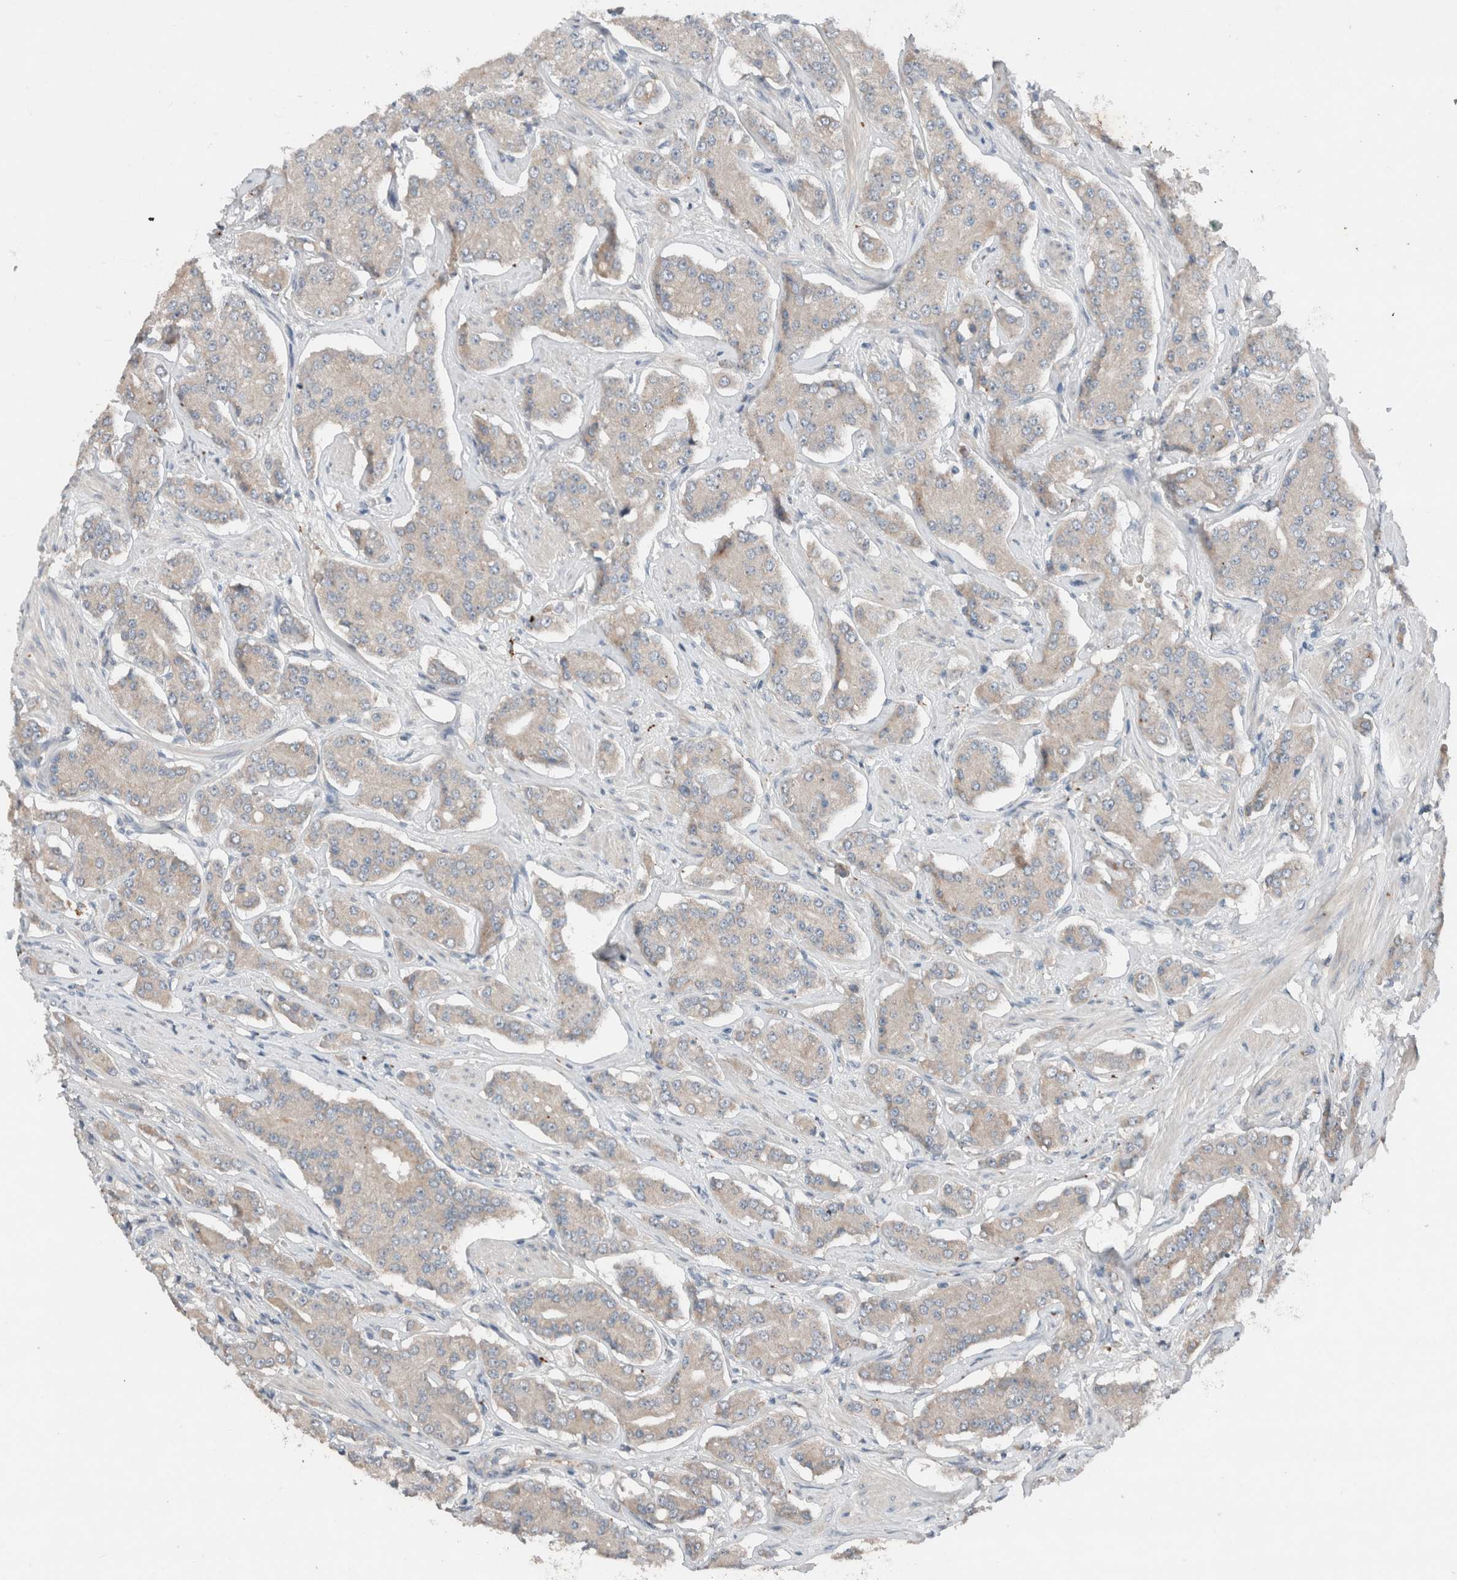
{"staining": {"intensity": "negative", "quantity": "none", "location": "none"}, "tissue": "prostate cancer", "cell_type": "Tumor cells", "image_type": "cancer", "snomed": [{"axis": "morphology", "description": "Adenocarcinoma, High grade"}, {"axis": "topography", "description": "Prostate"}], "caption": "Tumor cells are negative for protein expression in human prostate high-grade adenocarcinoma. The staining was performed using DAB to visualize the protein expression in brown, while the nuclei were stained in blue with hematoxylin (Magnification: 20x).", "gene": "UGCG", "patient": {"sex": "male", "age": 71}}